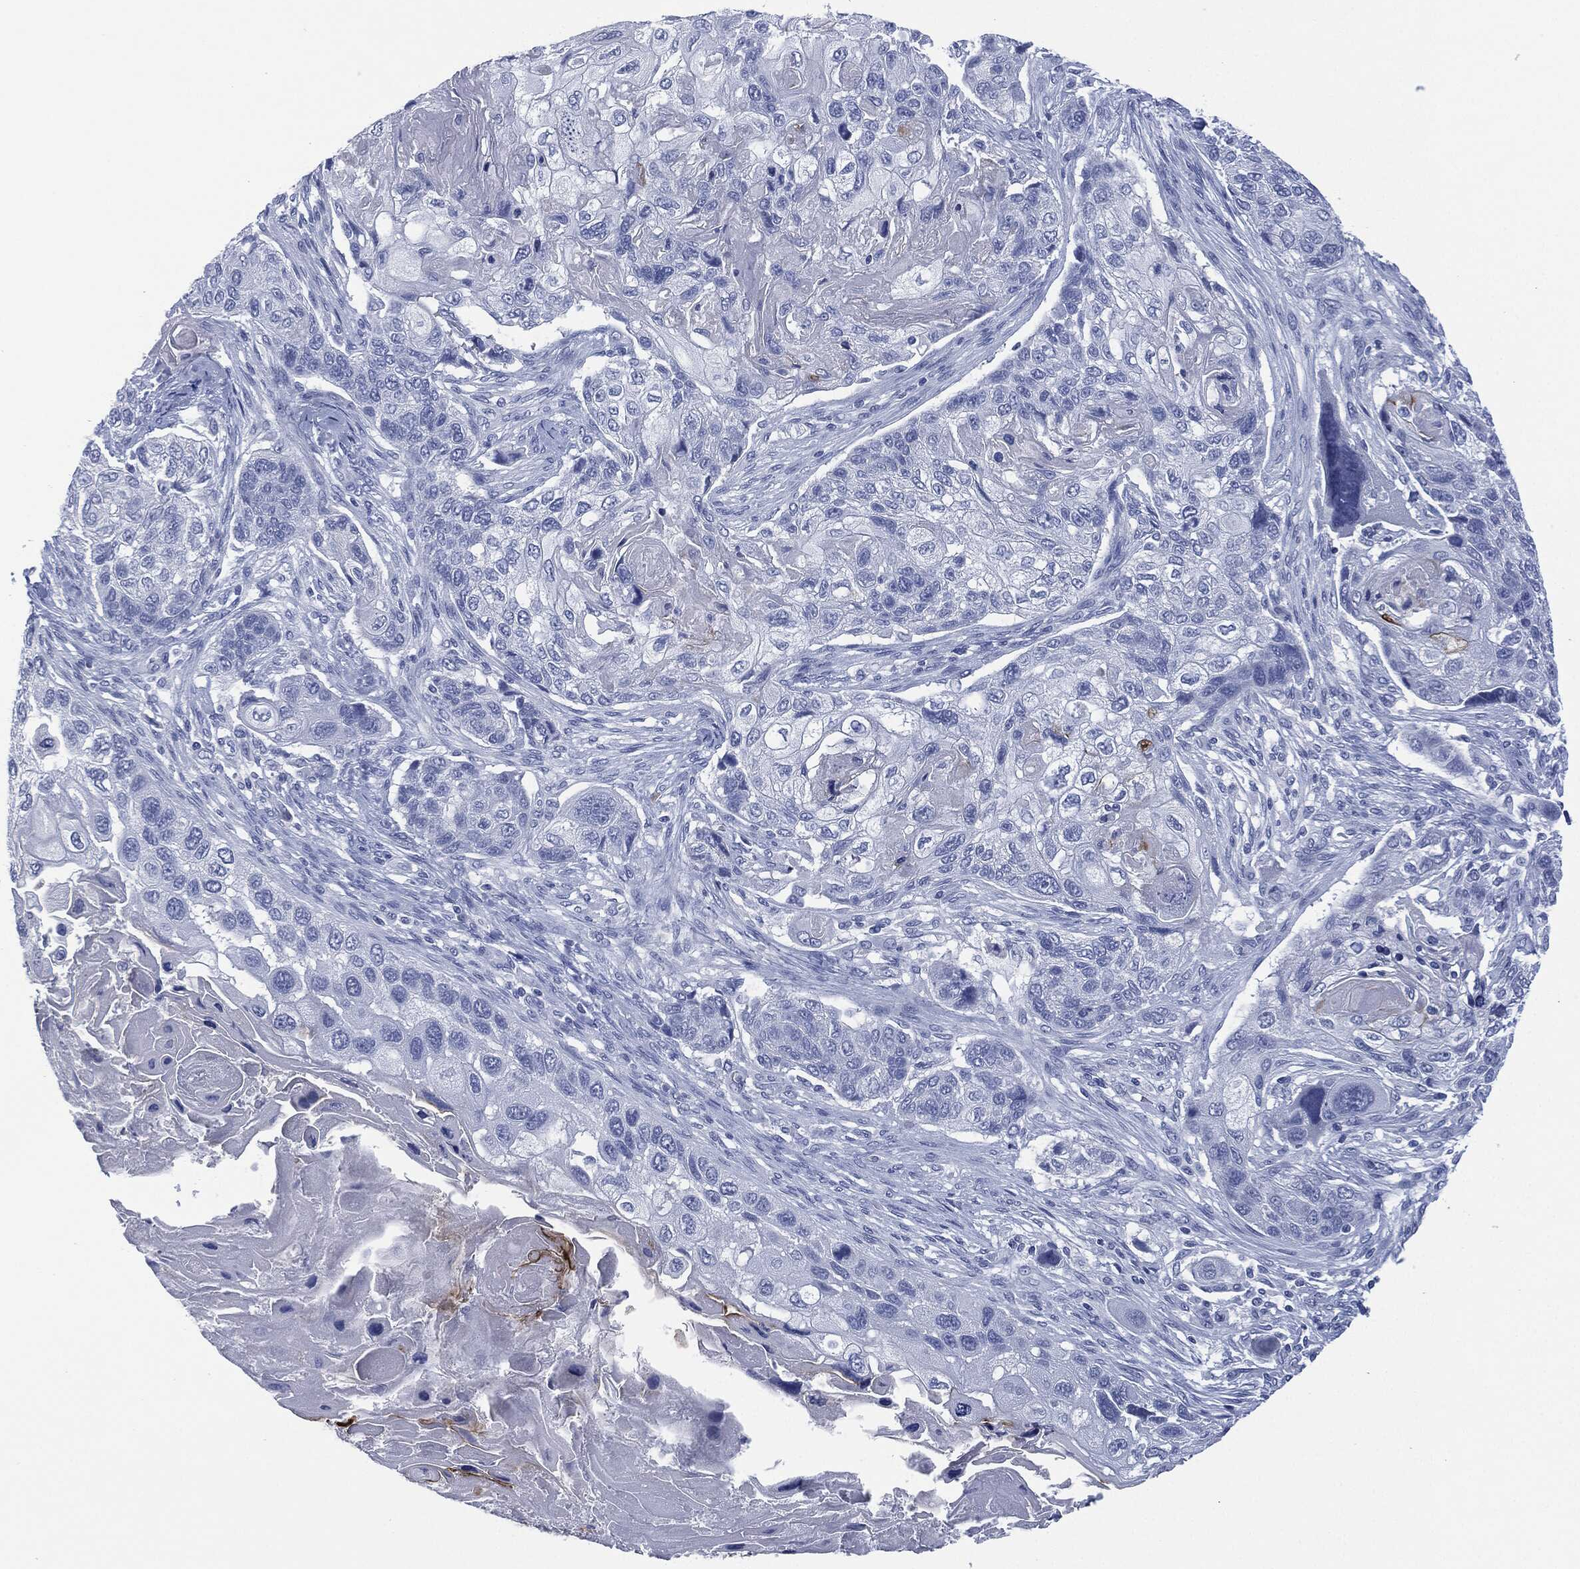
{"staining": {"intensity": "negative", "quantity": "none", "location": "none"}, "tissue": "lung cancer", "cell_type": "Tumor cells", "image_type": "cancer", "snomed": [{"axis": "morphology", "description": "Normal tissue, NOS"}, {"axis": "morphology", "description": "Squamous cell carcinoma, NOS"}, {"axis": "topography", "description": "Bronchus"}, {"axis": "topography", "description": "Lung"}], "caption": "Lung cancer stained for a protein using immunohistochemistry (IHC) shows no expression tumor cells.", "gene": "MUC16", "patient": {"sex": "male", "age": 69}}